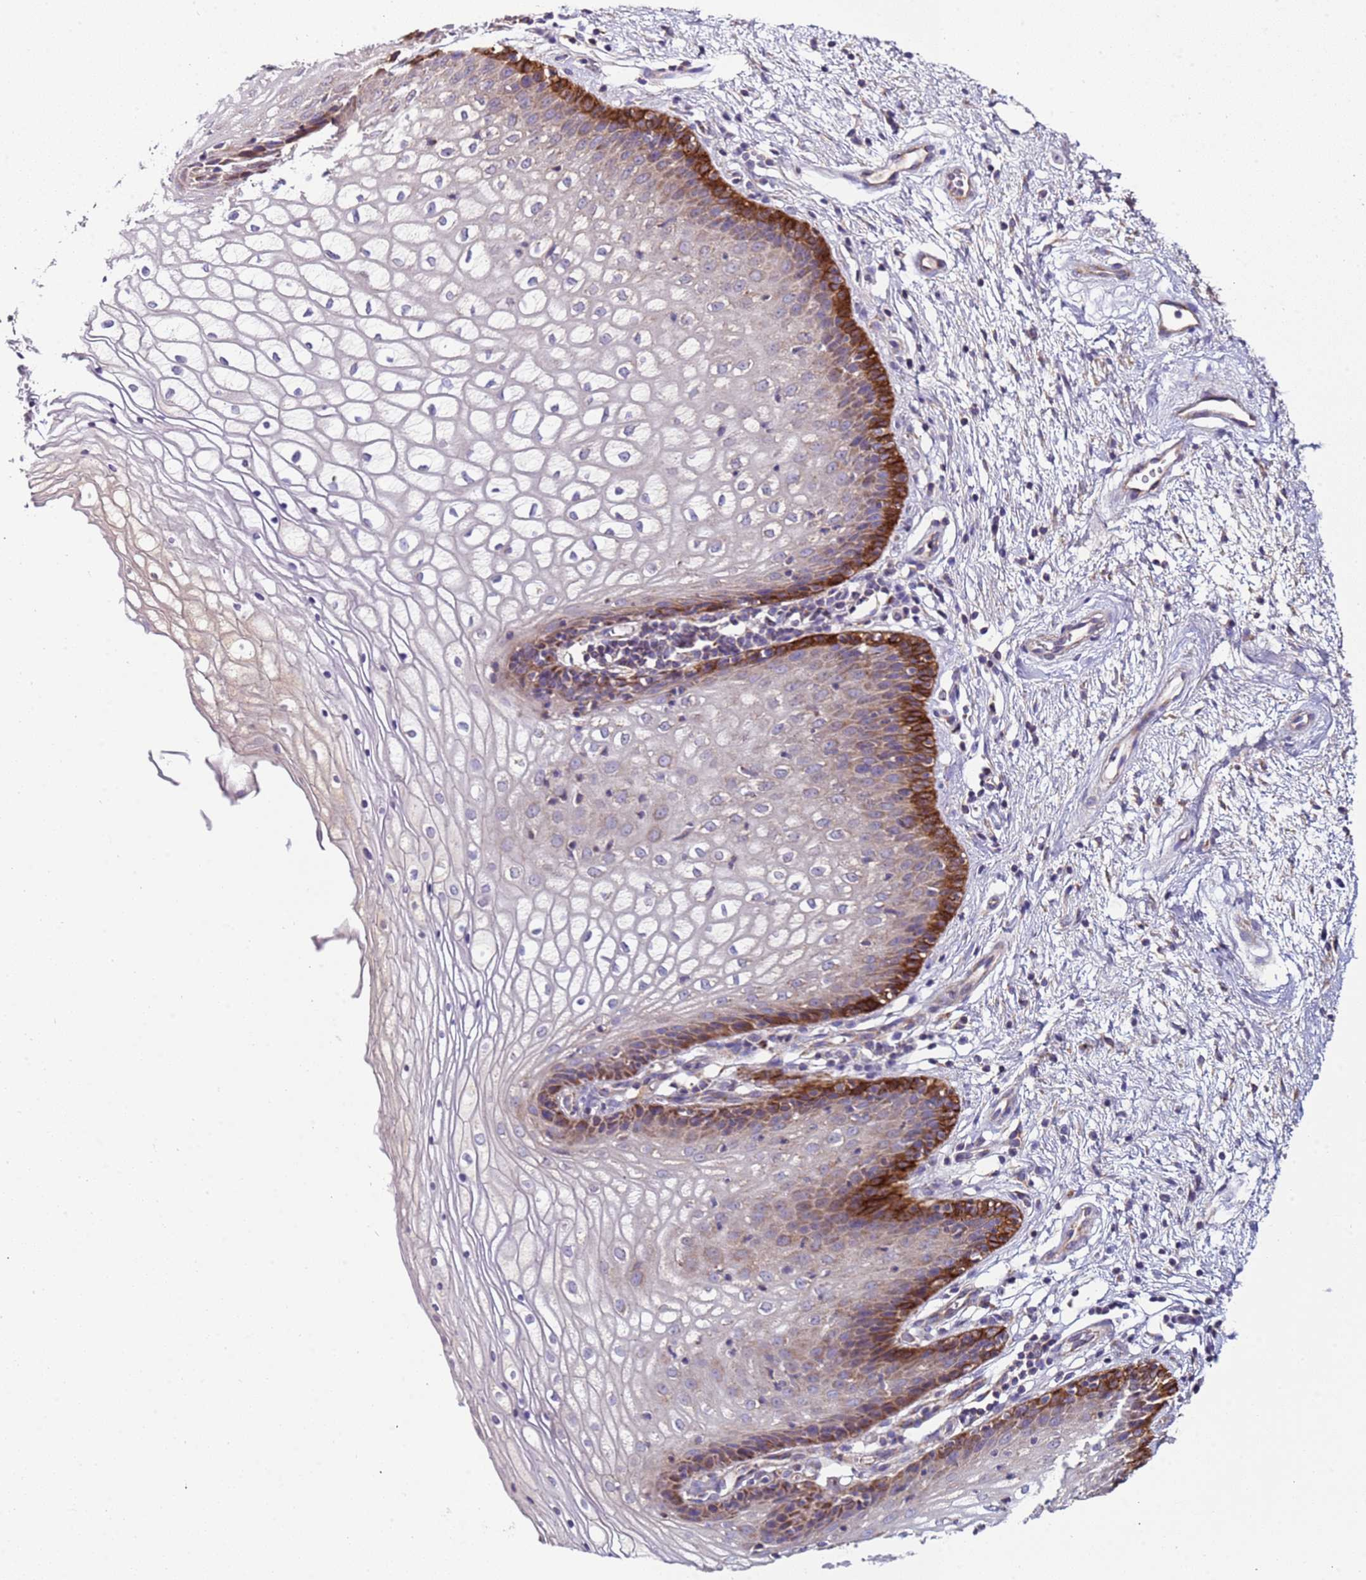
{"staining": {"intensity": "strong", "quantity": "<25%", "location": "cytoplasmic/membranous"}, "tissue": "vagina", "cell_type": "Squamous epithelial cells", "image_type": "normal", "snomed": [{"axis": "morphology", "description": "Normal tissue, NOS"}, {"axis": "topography", "description": "Vagina"}], "caption": "This is an image of IHC staining of benign vagina, which shows strong expression in the cytoplasmic/membranous of squamous epithelial cells.", "gene": "TMEM126A", "patient": {"sex": "female", "age": 34}}